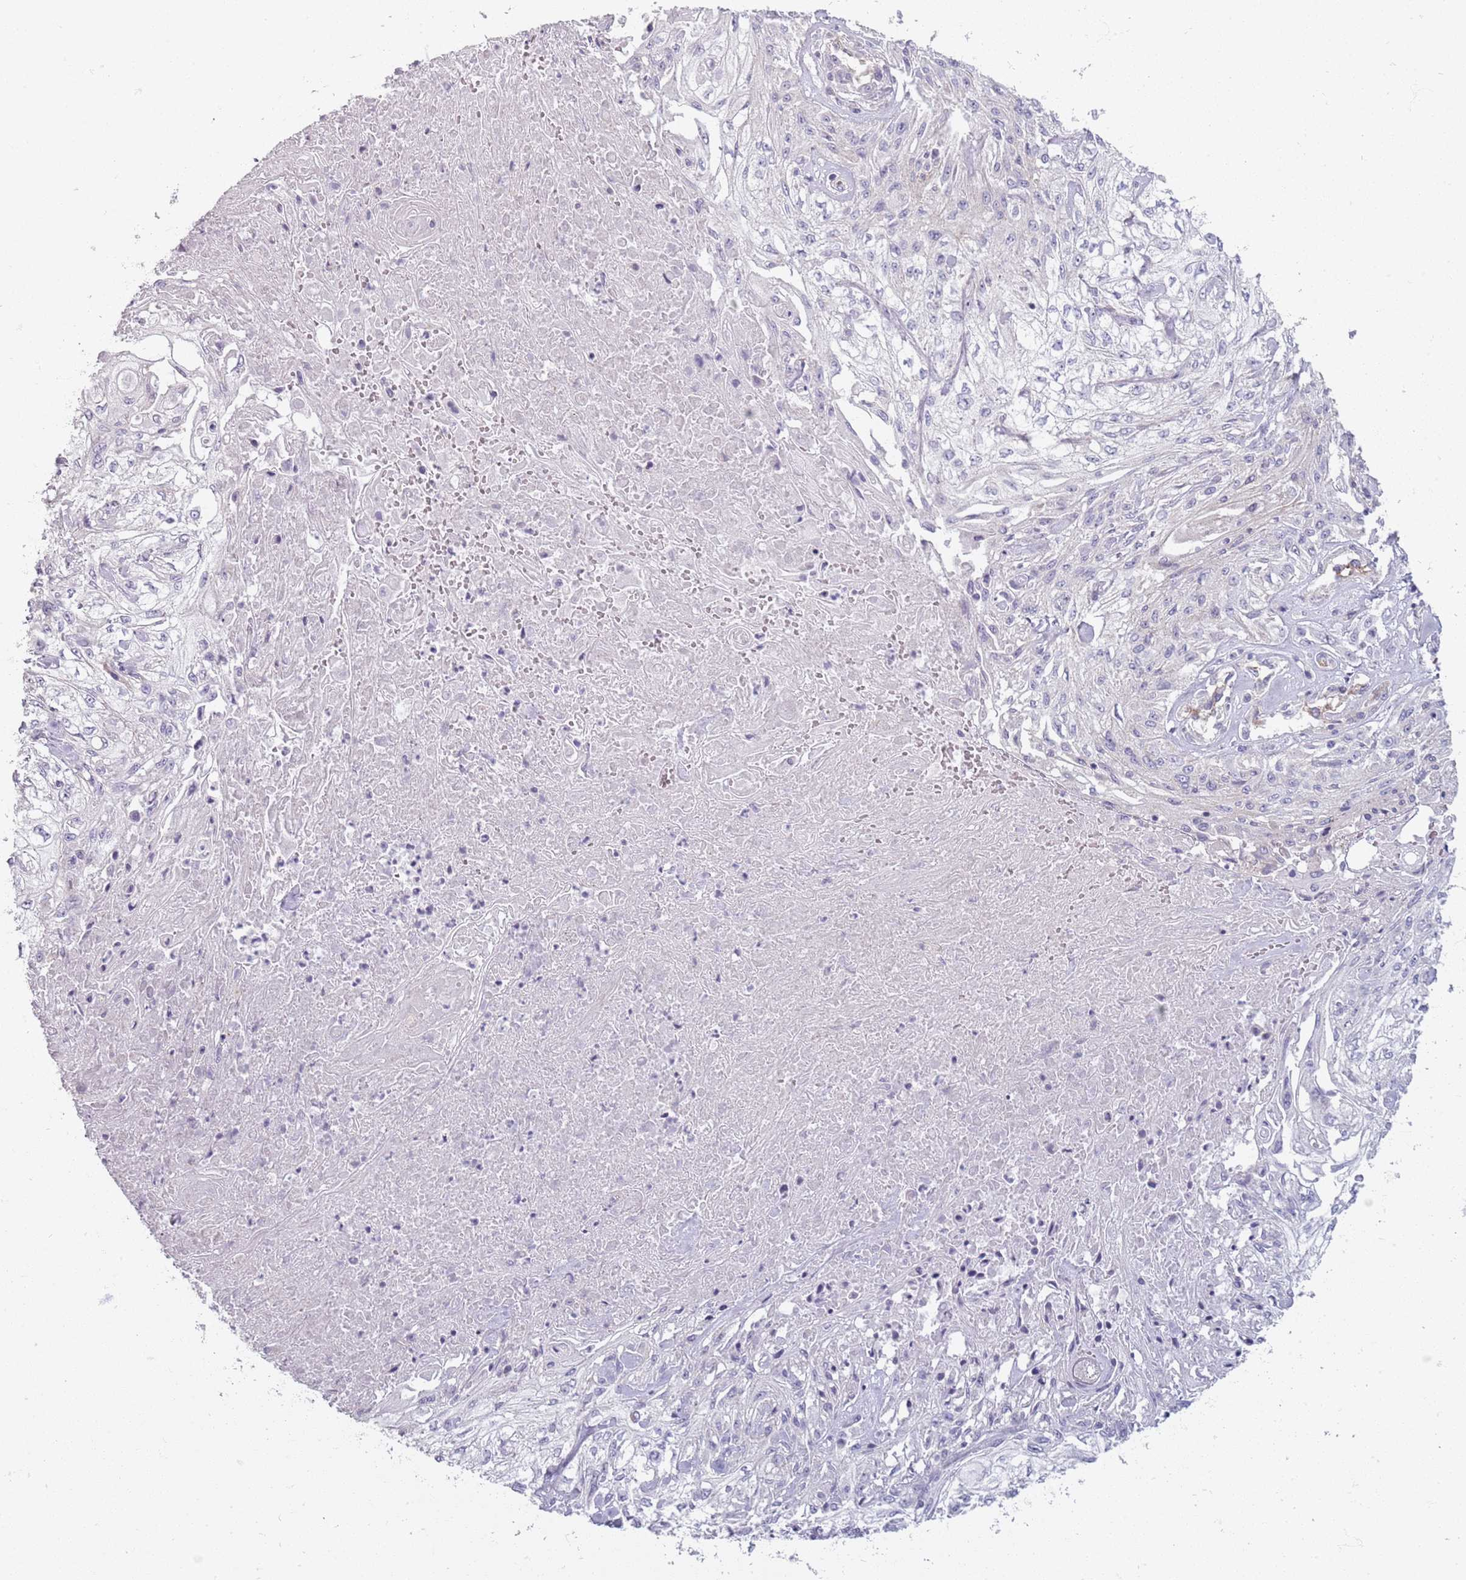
{"staining": {"intensity": "negative", "quantity": "none", "location": "none"}, "tissue": "skin cancer", "cell_type": "Tumor cells", "image_type": "cancer", "snomed": [{"axis": "morphology", "description": "Squamous cell carcinoma, NOS"}, {"axis": "morphology", "description": "Squamous cell carcinoma, metastatic, NOS"}, {"axis": "topography", "description": "Skin"}, {"axis": "topography", "description": "Lymph node"}], "caption": "High power microscopy histopathology image of an IHC image of metastatic squamous cell carcinoma (skin), revealing no significant expression in tumor cells.", "gene": "SYNGR3", "patient": {"sex": "male", "age": 75}}